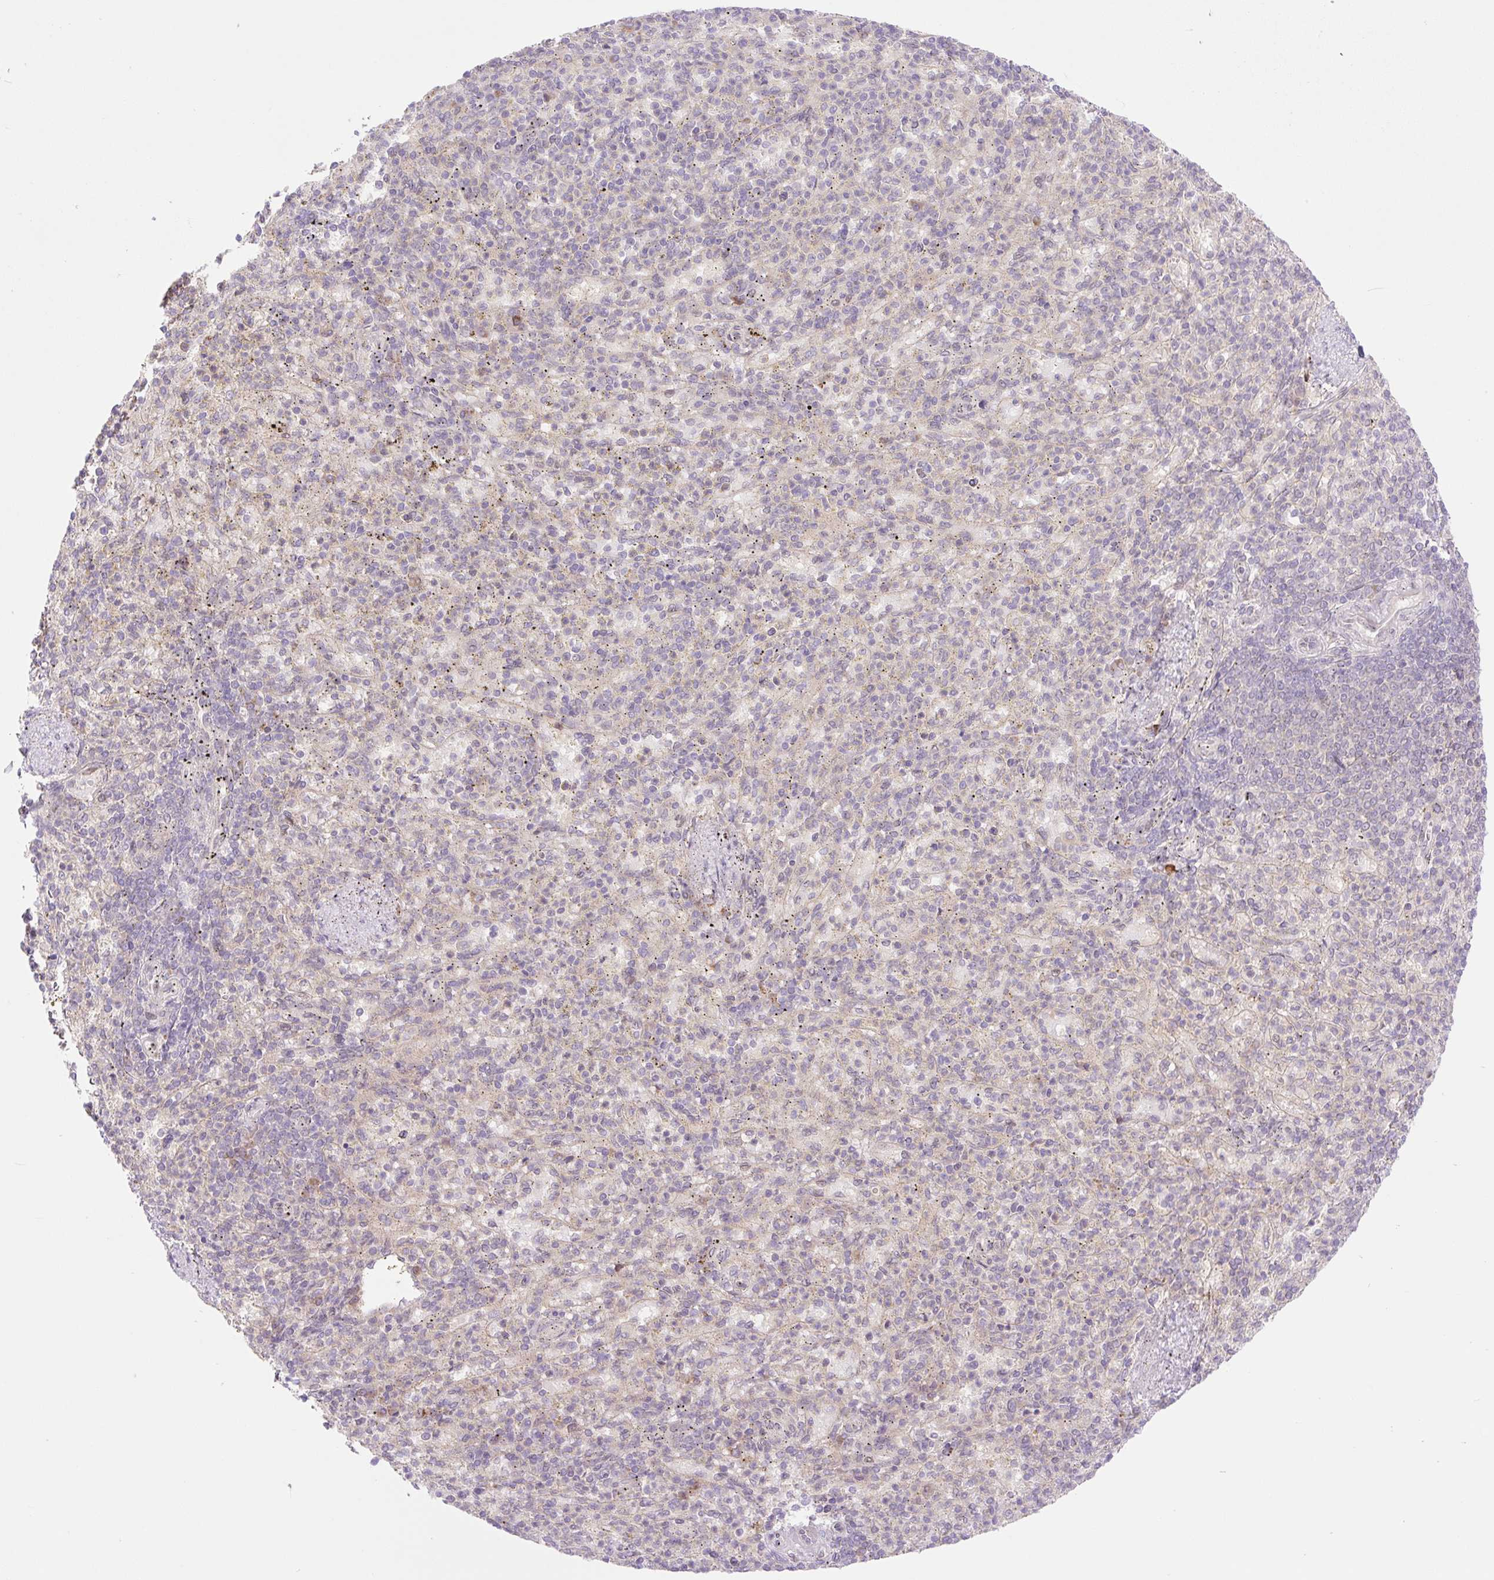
{"staining": {"intensity": "moderate", "quantity": "25%-75%", "location": "cytoplasmic/membranous,nuclear"}, "tissue": "spleen", "cell_type": "Cells in red pulp", "image_type": "normal", "snomed": [{"axis": "morphology", "description": "Normal tissue, NOS"}, {"axis": "topography", "description": "Spleen"}], "caption": "A histopathology image of human spleen stained for a protein demonstrates moderate cytoplasmic/membranous,nuclear brown staining in cells in red pulp. (DAB (3,3'-diaminobenzidine) IHC, brown staining for protein, blue staining for nuclei).", "gene": "VPS25", "patient": {"sex": "female", "age": 74}}